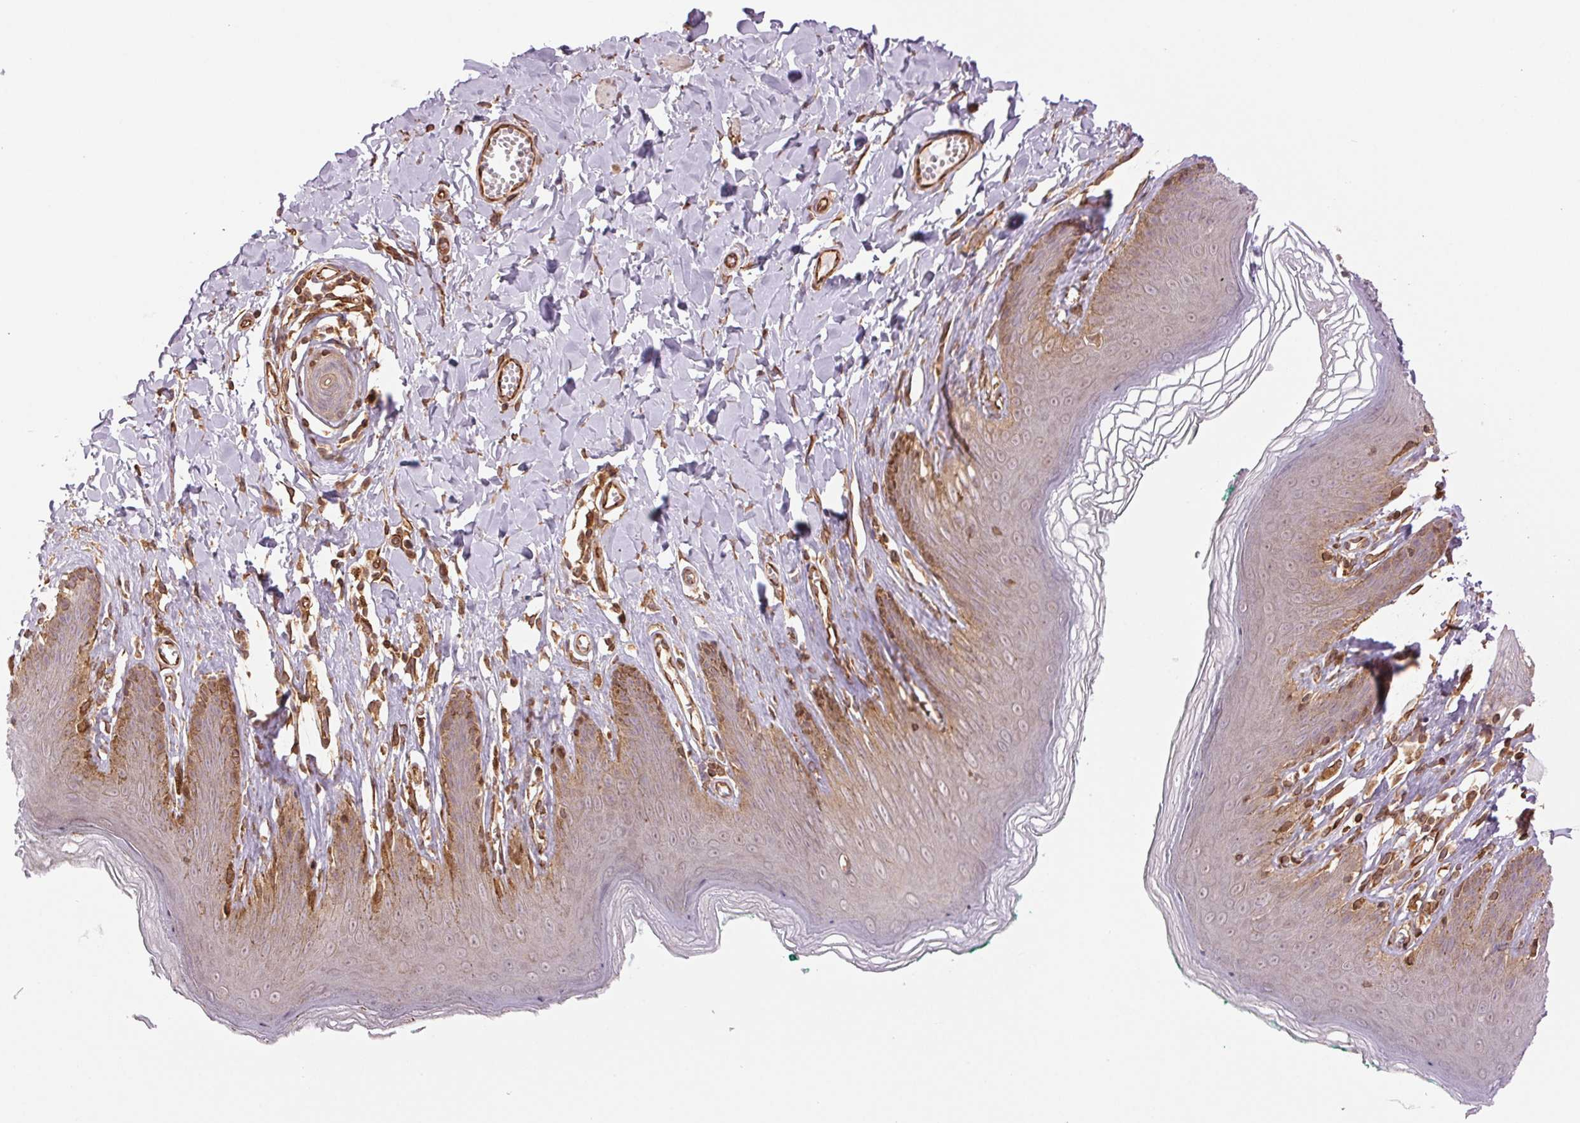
{"staining": {"intensity": "moderate", "quantity": "25%-75%", "location": "cytoplasmic/membranous"}, "tissue": "skin", "cell_type": "Epidermal cells", "image_type": "normal", "snomed": [{"axis": "morphology", "description": "Normal tissue, NOS"}, {"axis": "topography", "description": "Vulva"}, {"axis": "topography", "description": "Peripheral nerve tissue"}], "caption": "Benign skin was stained to show a protein in brown. There is medium levels of moderate cytoplasmic/membranous expression in approximately 25%-75% of epidermal cells. (DAB IHC, brown staining for protein, blue staining for nuclei).", "gene": "STARD7", "patient": {"sex": "female", "age": 66}}